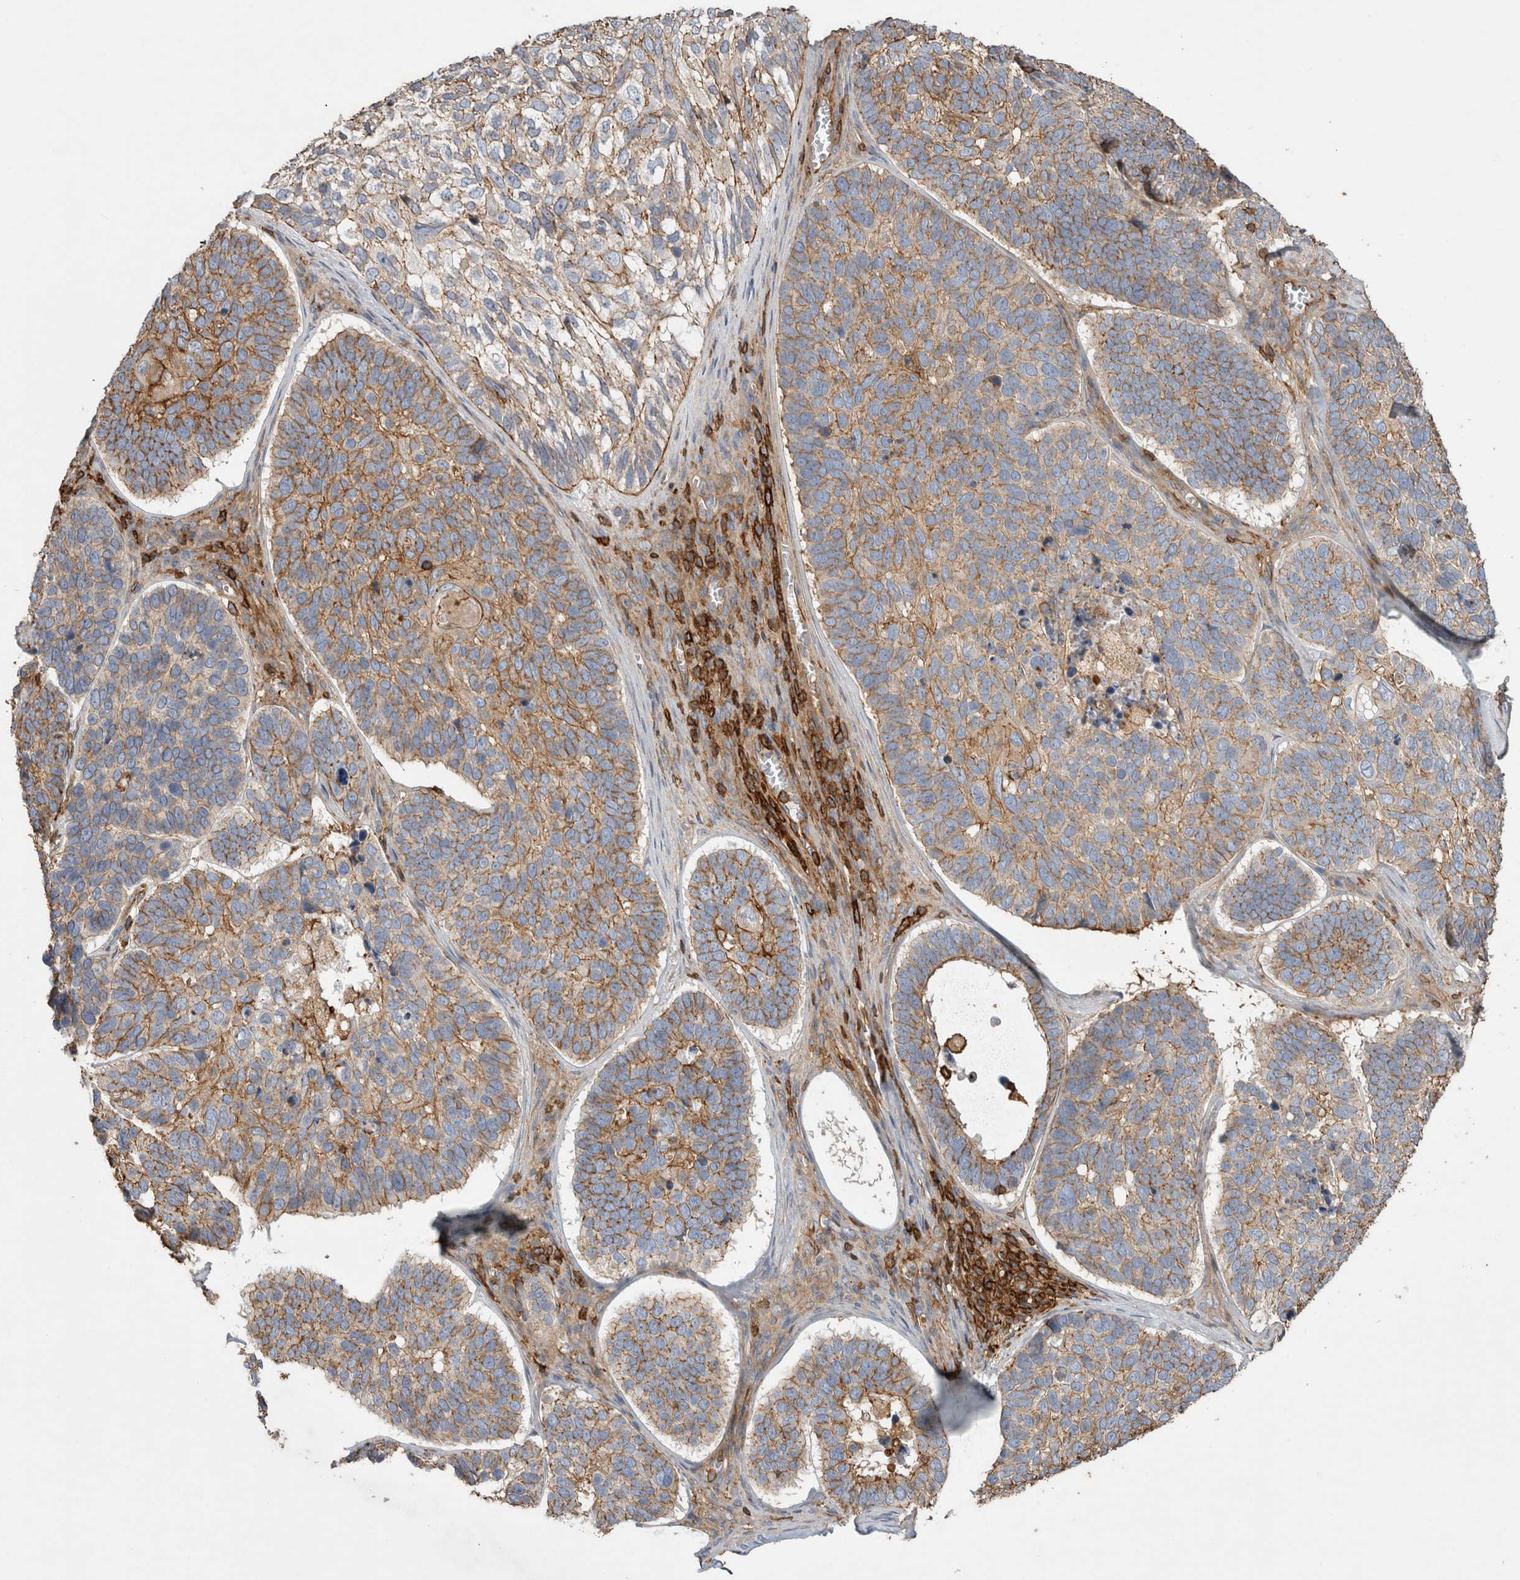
{"staining": {"intensity": "moderate", "quantity": "25%-75%", "location": "cytoplasmic/membranous"}, "tissue": "skin cancer", "cell_type": "Tumor cells", "image_type": "cancer", "snomed": [{"axis": "morphology", "description": "Basal cell carcinoma"}, {"axis": "topography", "description": "Skin"}], "caption": "There is medium levels of moderate cytoplasmic/membranous expression in tumor cells of skin cancer (basal cell carcinoma), as demonstrated by immunohistochemical staining (brown color).", "gene": "GPER1", "patient": {"sex": "male", "age": 62}}